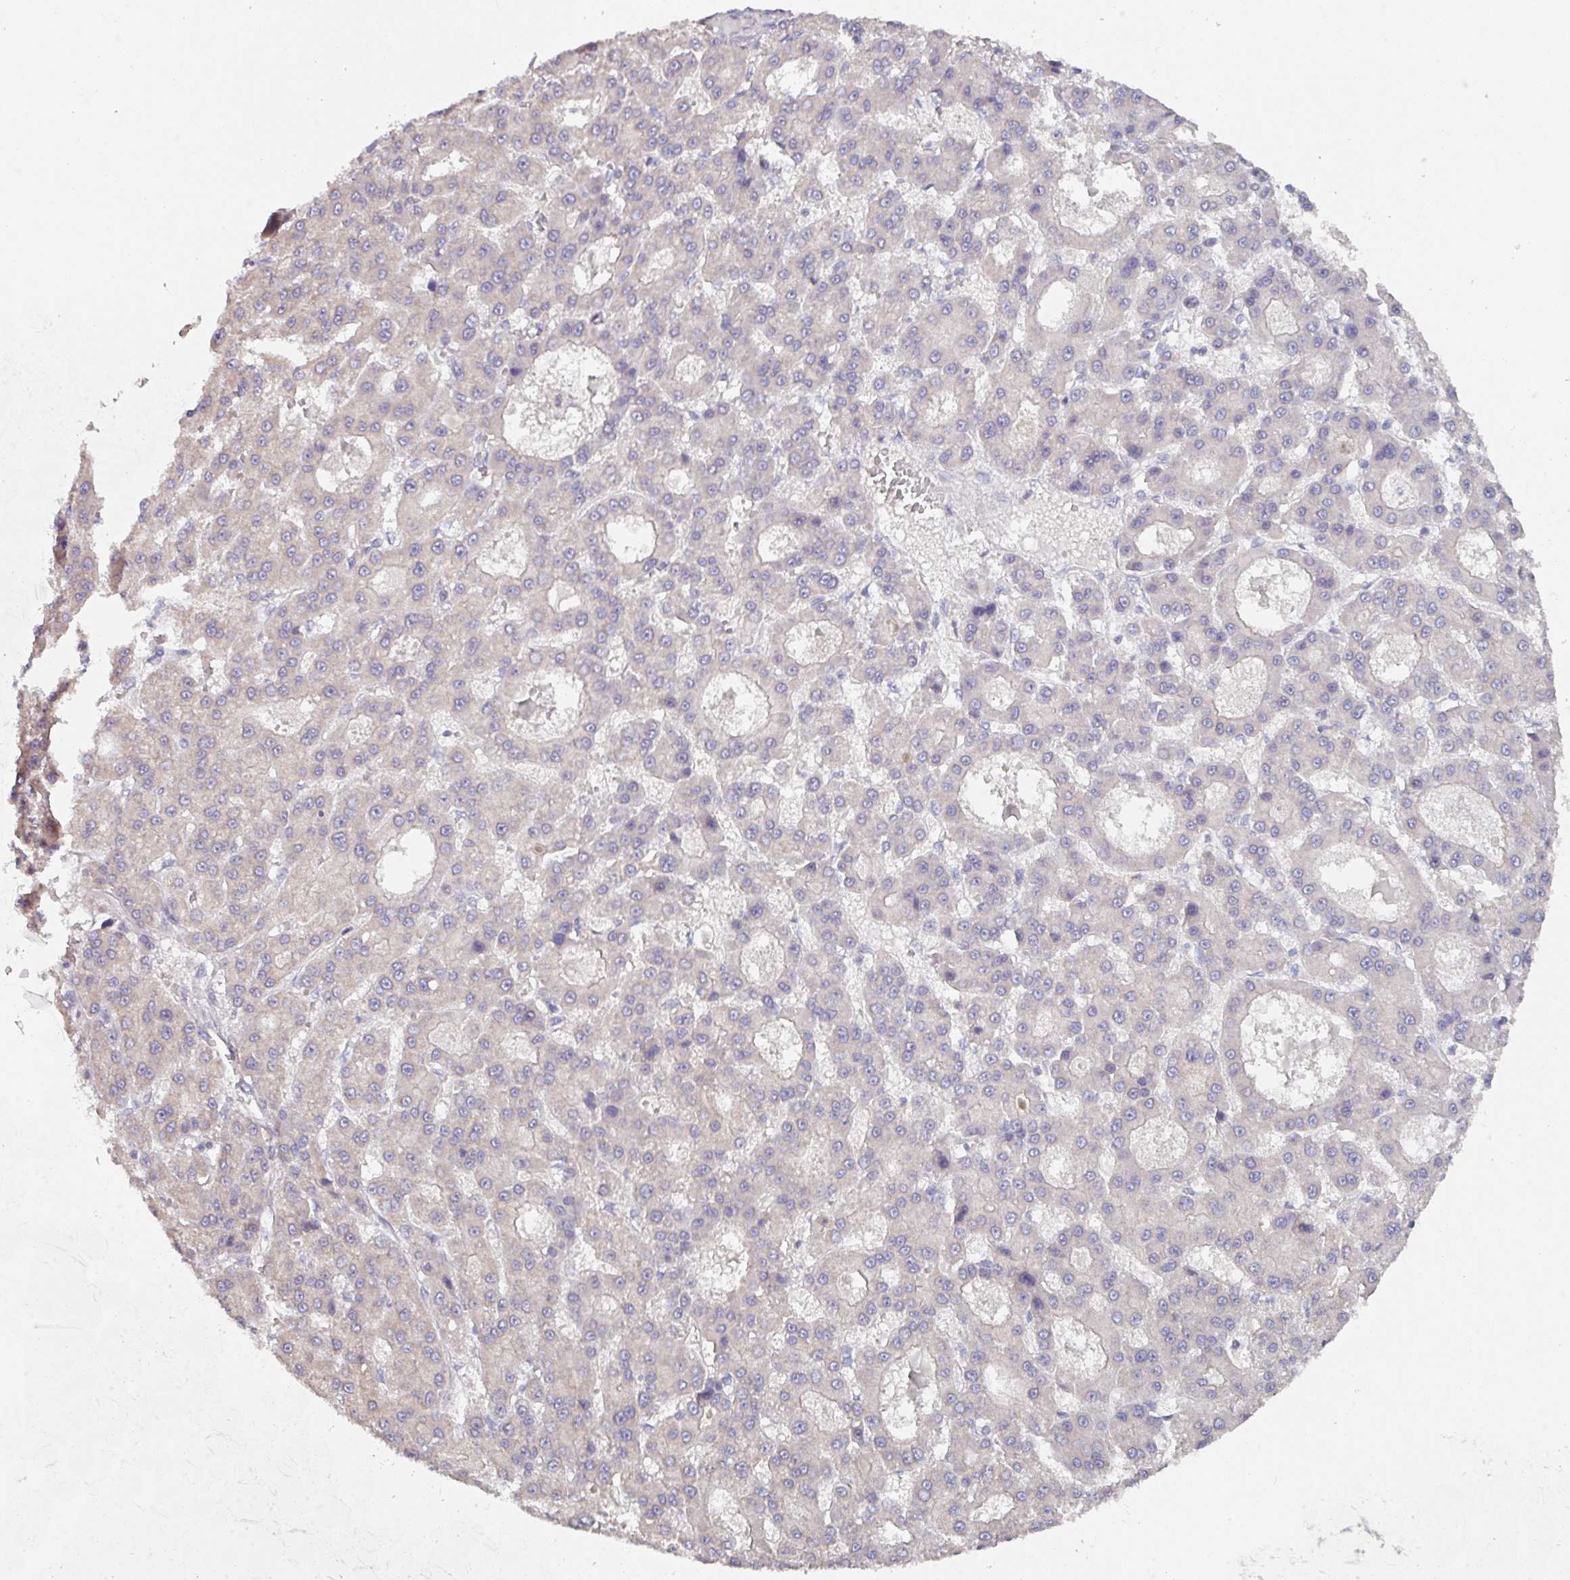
{"staining": {"intensity": "negative", "quantity": "none", "location": "none"}, "tissue": "liver cancer", "cell_type": "Tumor cells", "image_type": "cancer", "snomed": [{"axis": "morphology", "description": "Carcinoma, Hepatocellular, NOS"}, {"axis": "topography", "description": "Liver"}], "caption": "Tumor cells show no significant positivity in liver cancer (hepatocellular carcinoma).", "gene": "DCAF12L2", "patient": {"sex": "male", "age": 70}}